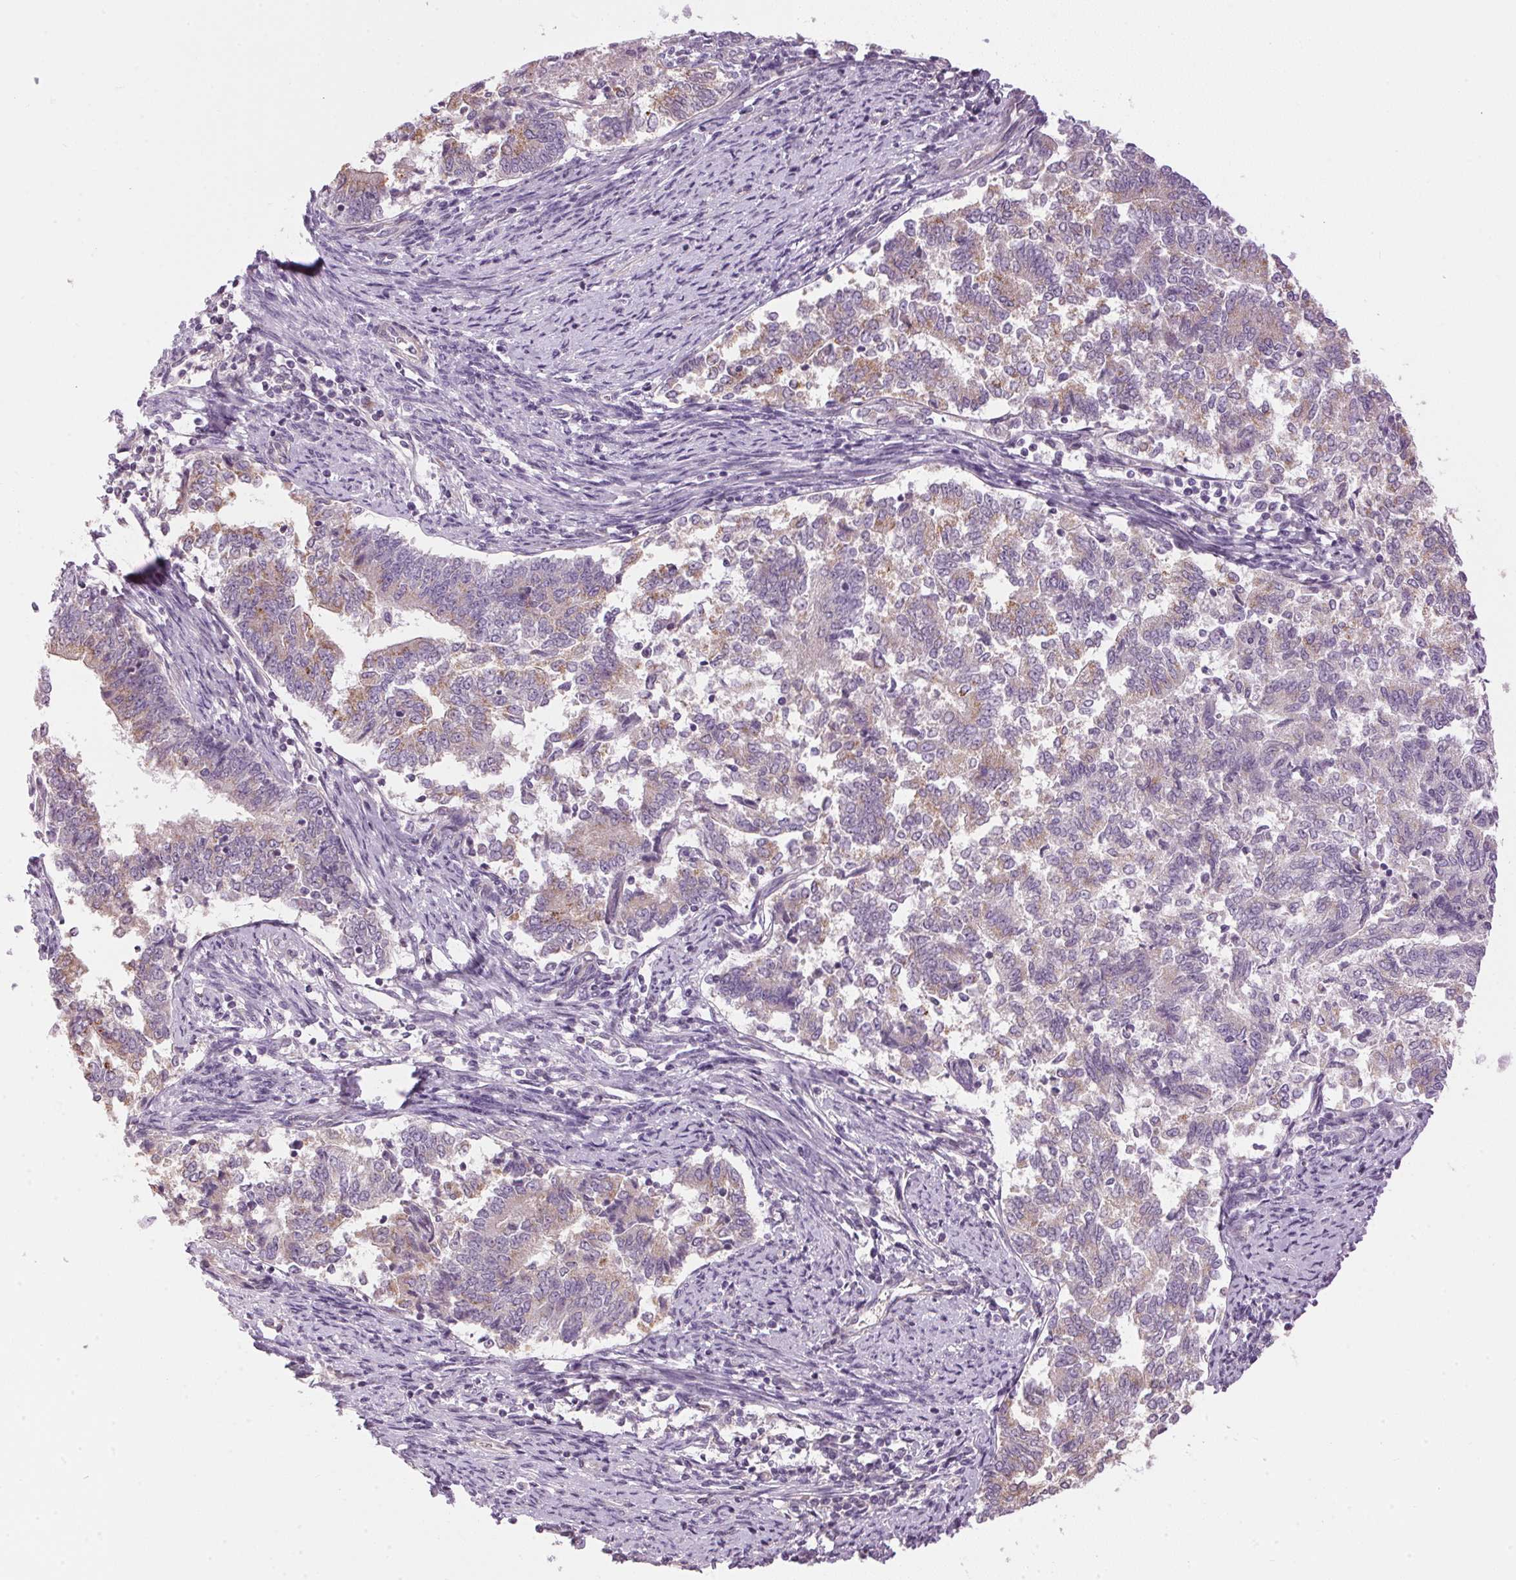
{"staining": {"intensity": "moderate", "quantity": "<25%", "location": "cytoplasmic/membranous"}, "tissue": "endometrial cancer", "cell_type": "Tumor cells", "image_type": "cancer", "snomed": [{"axis": "morphology", "description": "Adenocarcinoma, NOS"}, {"axis": "topography", "description": "Endometrium"}], "caption": "DAB immunohistochemical staining of endometrial cancer (adenocarcinoma) reveals moderate cytoplasmic/membranous protein staining in approximately <25% of tumor cells. (DAB IHC with brightfield microscopy, high magnification).", "gene": "GOLPH3", "patient": {"sex": "female", "age": 65}}